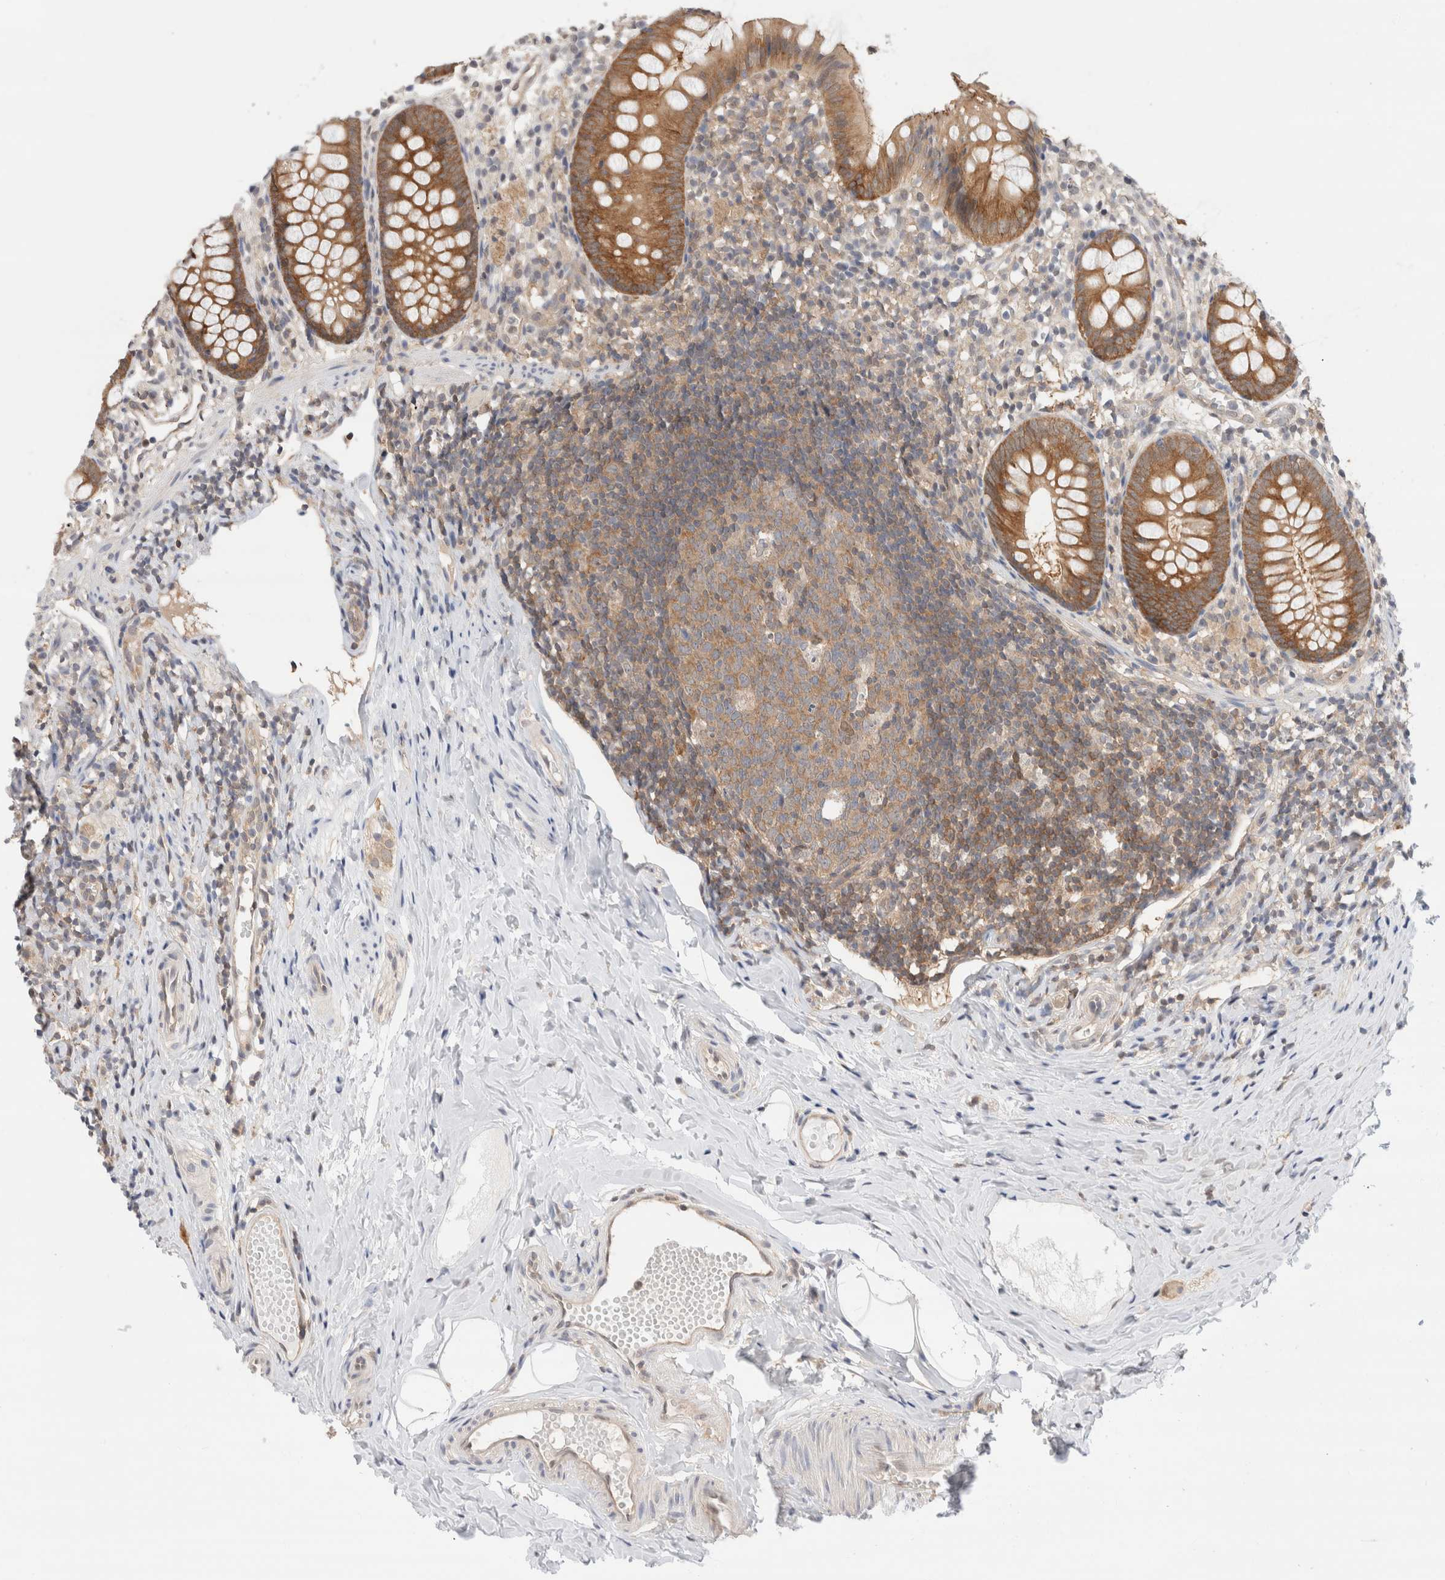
{"staining": {"intensity": "moderate", "quantity": ">75%", "location": "cytoplasmic/membranous"}, "tissue": "appendix", "cell_type": "Glandular cells", "image_type": "normal", "snomed": [{"axis": "morphology", "description": "Normal tissue, NOS"}, {"axis": "topography", "description": "Appendix"}], "caption": "This is a micrograph of IHC staining of normal appendix, which shows moderate expression in the cytoplasmic/membranous of glandular cells.", "gene": "C17orf97", "patient": {"sex": "female", "age": 20}}